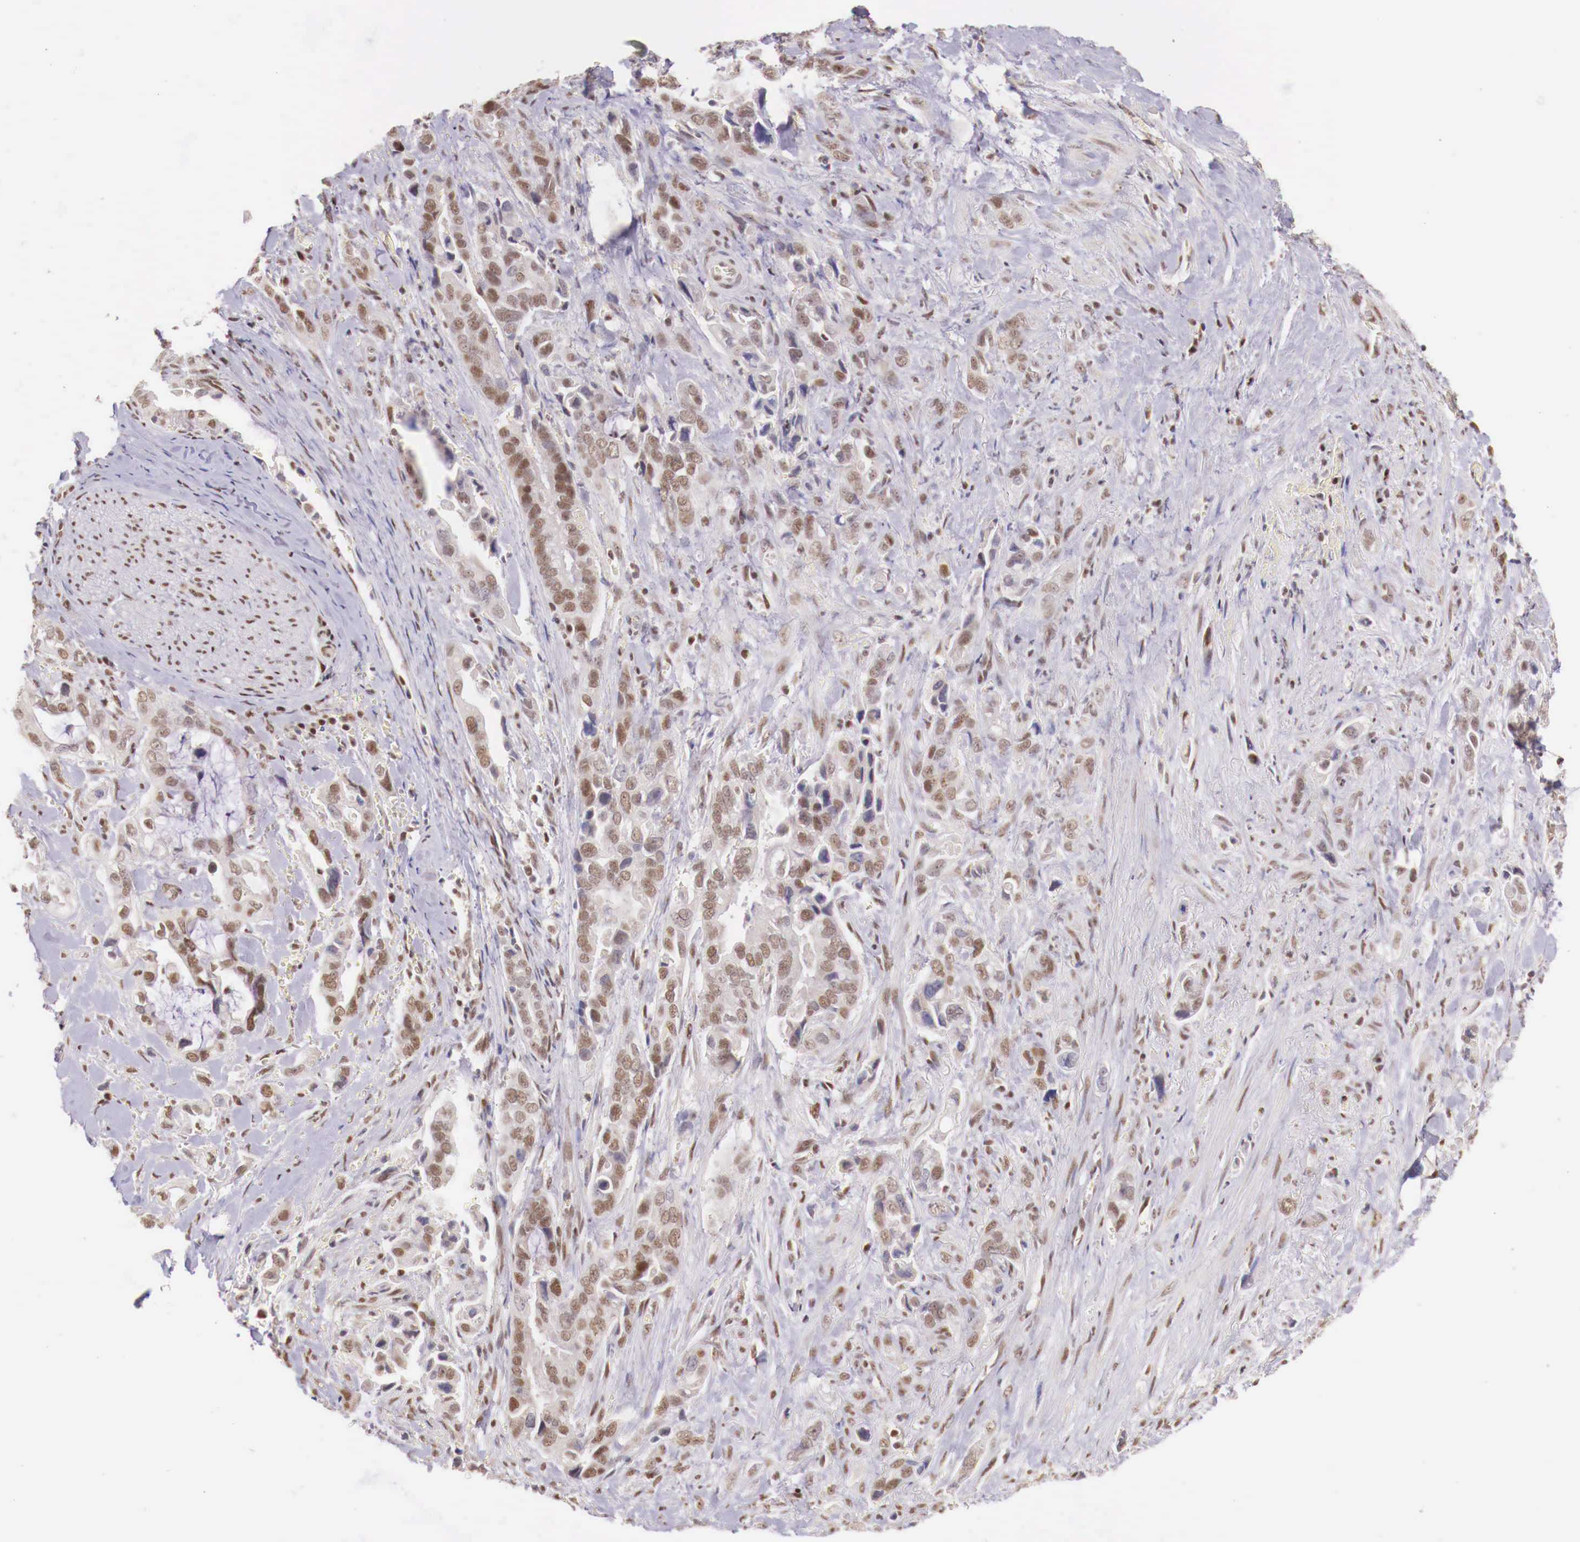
{"staining": {"intensity": "weak", "quantity": "25%-75%", "location": "nuclear"}, "tissue": "pancreatic cancer", "cell_type": "Tumor cells", "image_type": "cancer", "snomed": [{"axis": "morphology", "description": "Adenocarcinoma, NOS"}, {"axis": "topography", "description": "Pancreas"}], "caption": "Immunohistochemistry (IHC) photomicrograph of human pancreatic cancer (adenocarcinoma) stained for a protein (brown), which reveals low levels of weak nuclear positivity in about 25%-75% of tumor cells.", "gene": "SP1", "patient": {"sex": "male", "age": 69}}